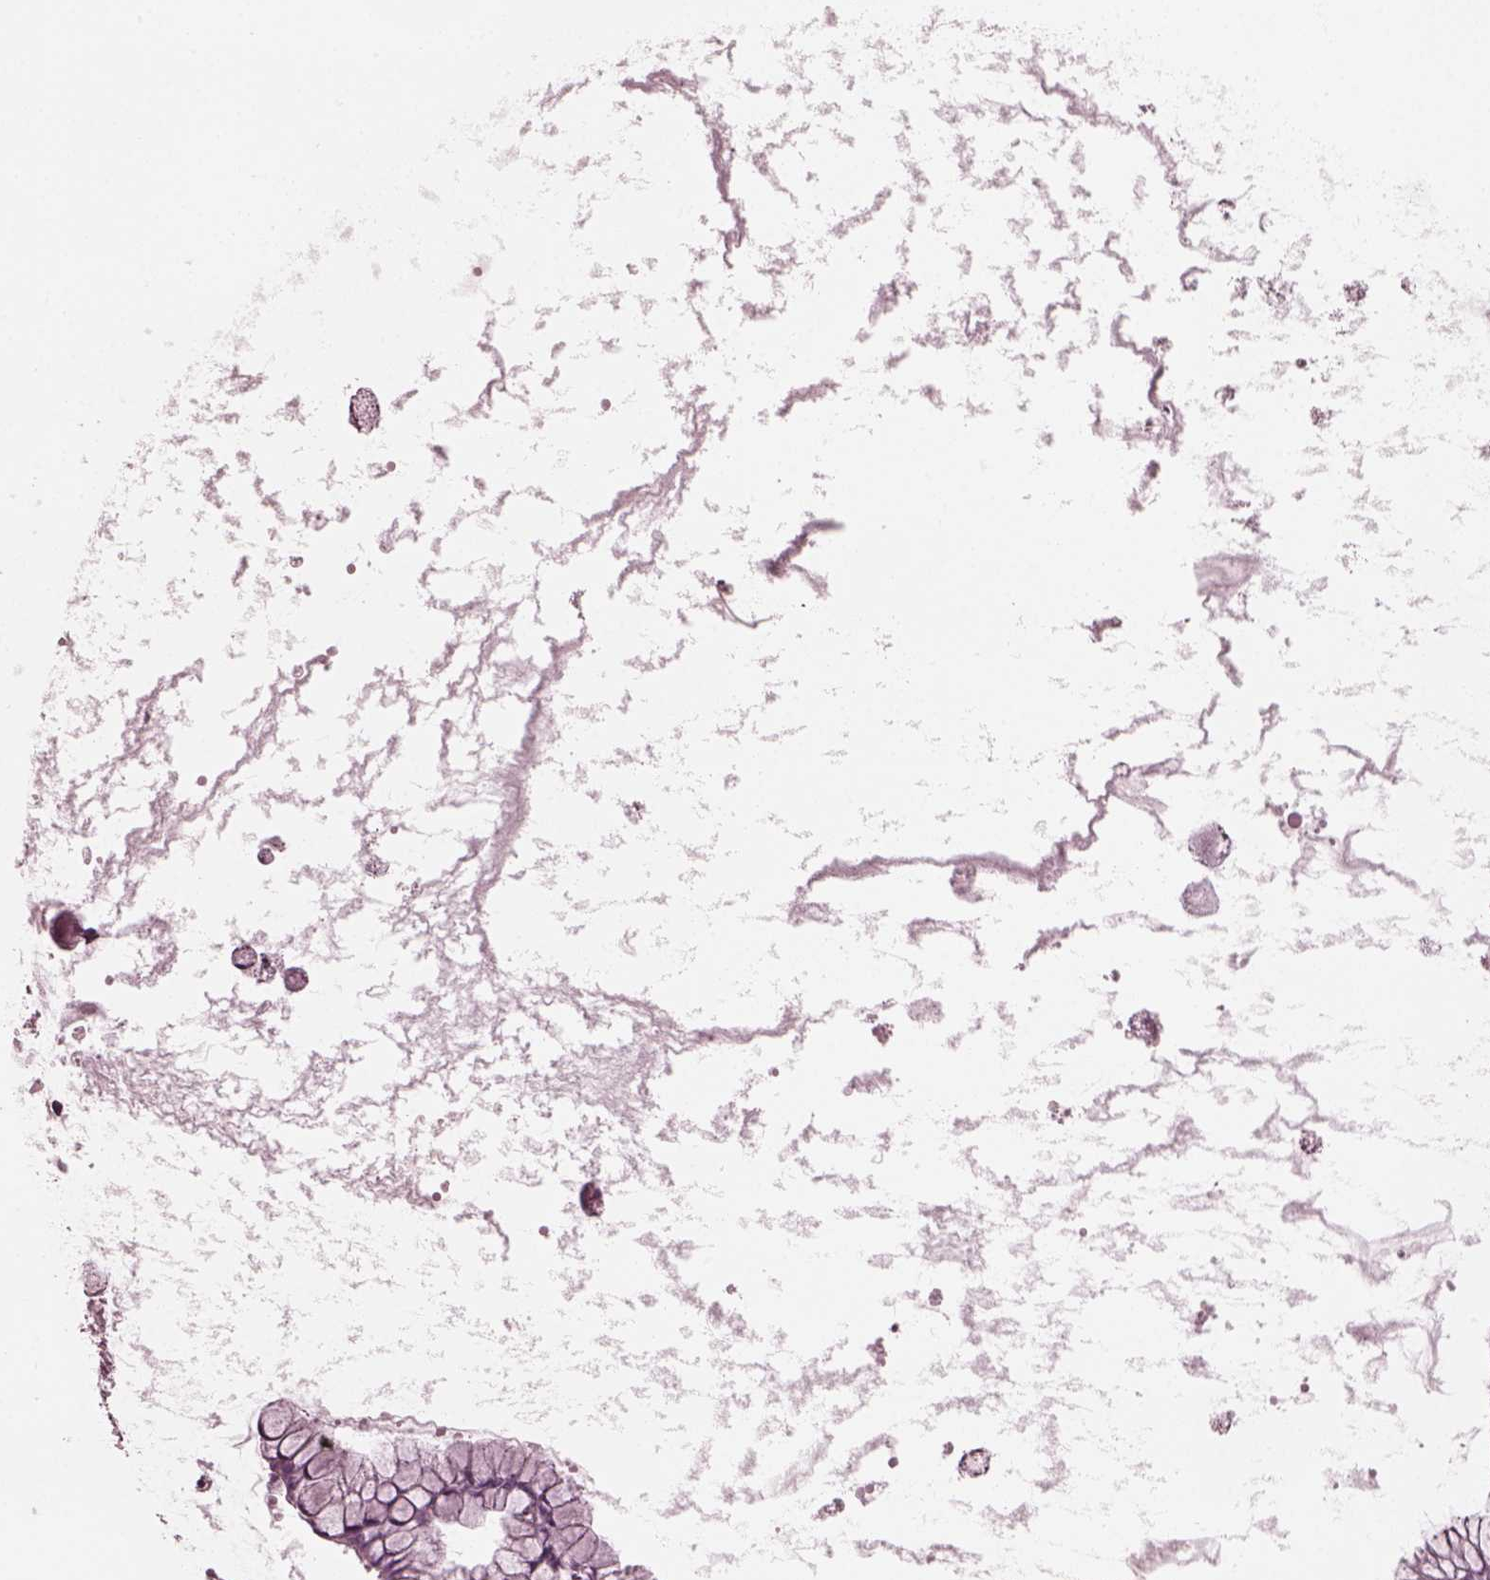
{"staining": {"intensity": "negative", "quantity": "none", "location": "none"}, "tissue": "ovarian cancer", "cell_type": "Tumor cells", "image_type": "cancer", "snomed": [{"axis": "morphology", "description": "Cystadenocarcinoma, mucinous, NOS"}, {"axis": "topography", "description": "Ovary"}], "caption": "Image shows no significant protein positivity in tumor cells of ovarian cancer (mucinous cystadenocarcinoma).", "gene": "GRM6", "patient": {"sex": "female", "age": 41}}